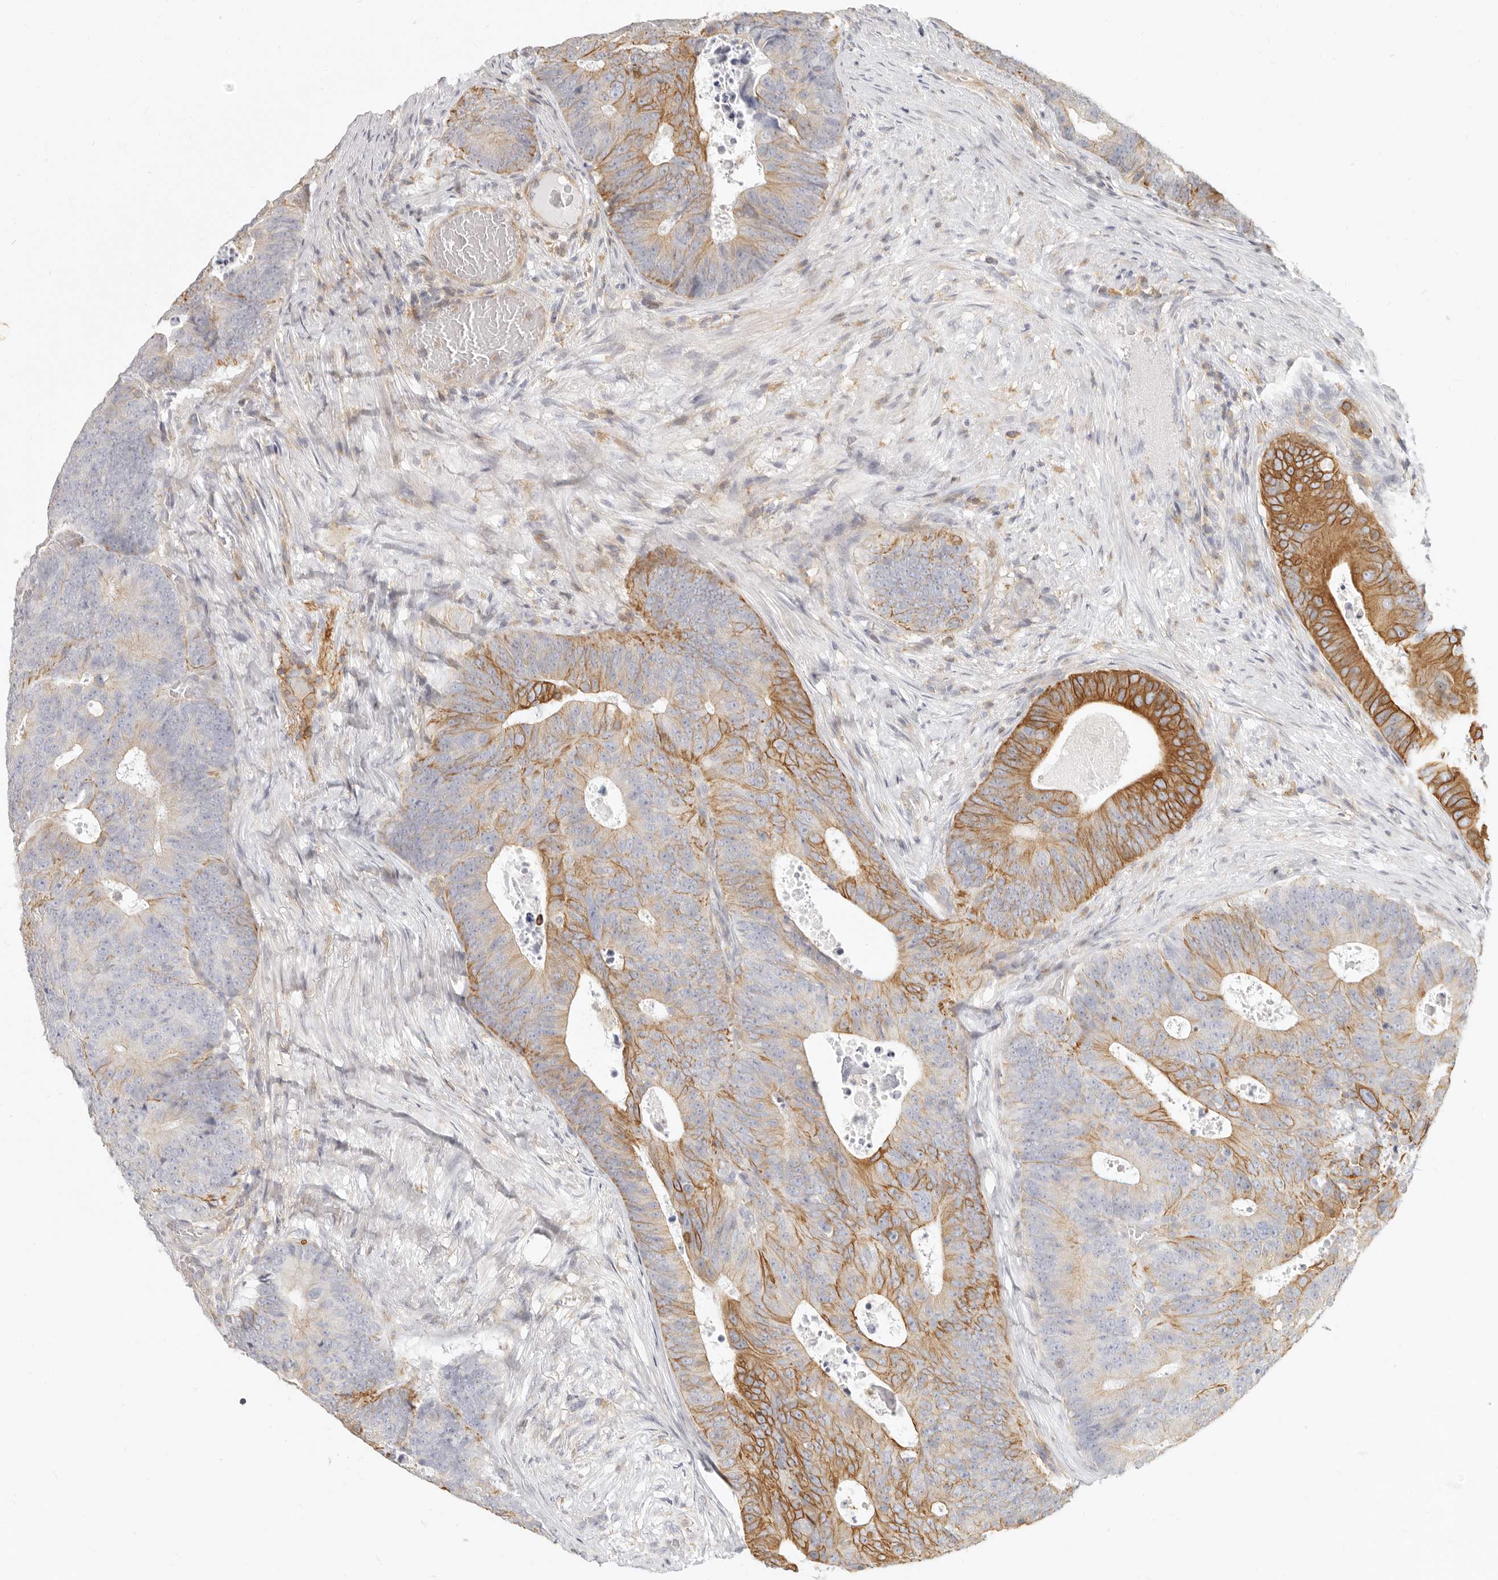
{"staining": {"intensity": "moderate", "quantity": "25%-75%", "location": "cytoplasmic/membranous"}, "tissue": "colorectal cancer", "cell_type": "Tumor cells", "image_type": "cancer", "snomed": [{"axis": "morphology", "description": "Adenocarcinoma, NOS"}, {"axis": "topography", "description": "Colon"}], "caption": "There is medium levels of moderate cytoplasmic/membranous positivity in tumor cells of colorectal adenocarcinoma, as demonstrated by immunohistochemical staining (brown color).", "gene": "NIBAN1", "patient": {"sex": "male", "age": 87}}